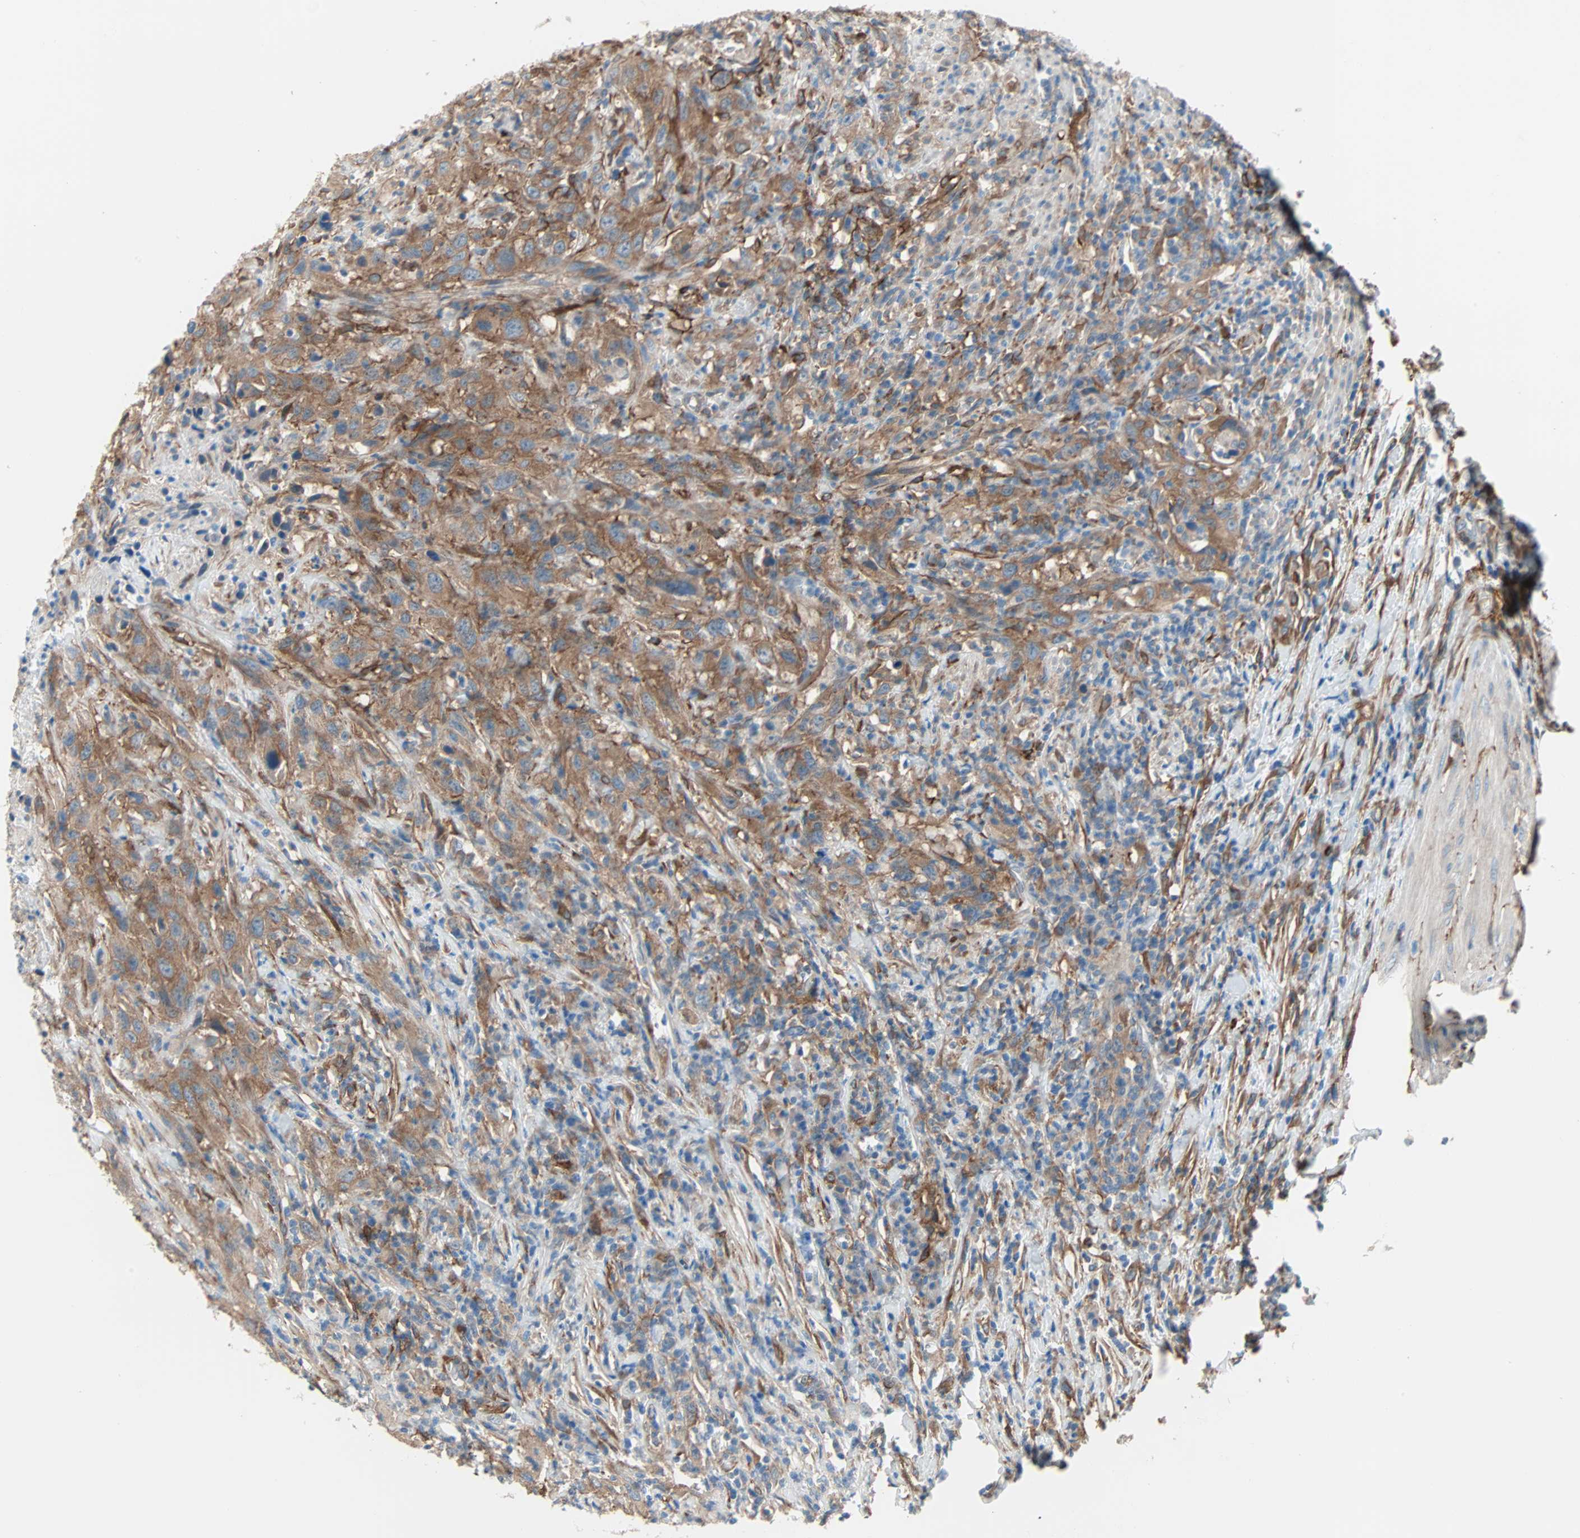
{"staining": {"intensity": "moderate", "quantity": ">75%", "location": "cytoplasmic/membranous"}, "tissue": "urothelial cancer", "cell_type": "Tumor cells", "image_type": "cancer", "snomed": [{"axis": "morphology", "description": "Urothelial carcinoma, High grade"}, {"axis": "topography", "description": "Urinary bladder"}], "caption": "Immunohistochemical staining of human urothelial cancer demonstrates medium levels of moderate cytoplasmic/membranous protein expression in approximately >75% of tumor cells. Nuclei are stained in blue.", "gene": "EPB41L2", "patient": {"sex": "male", "age": 61}}